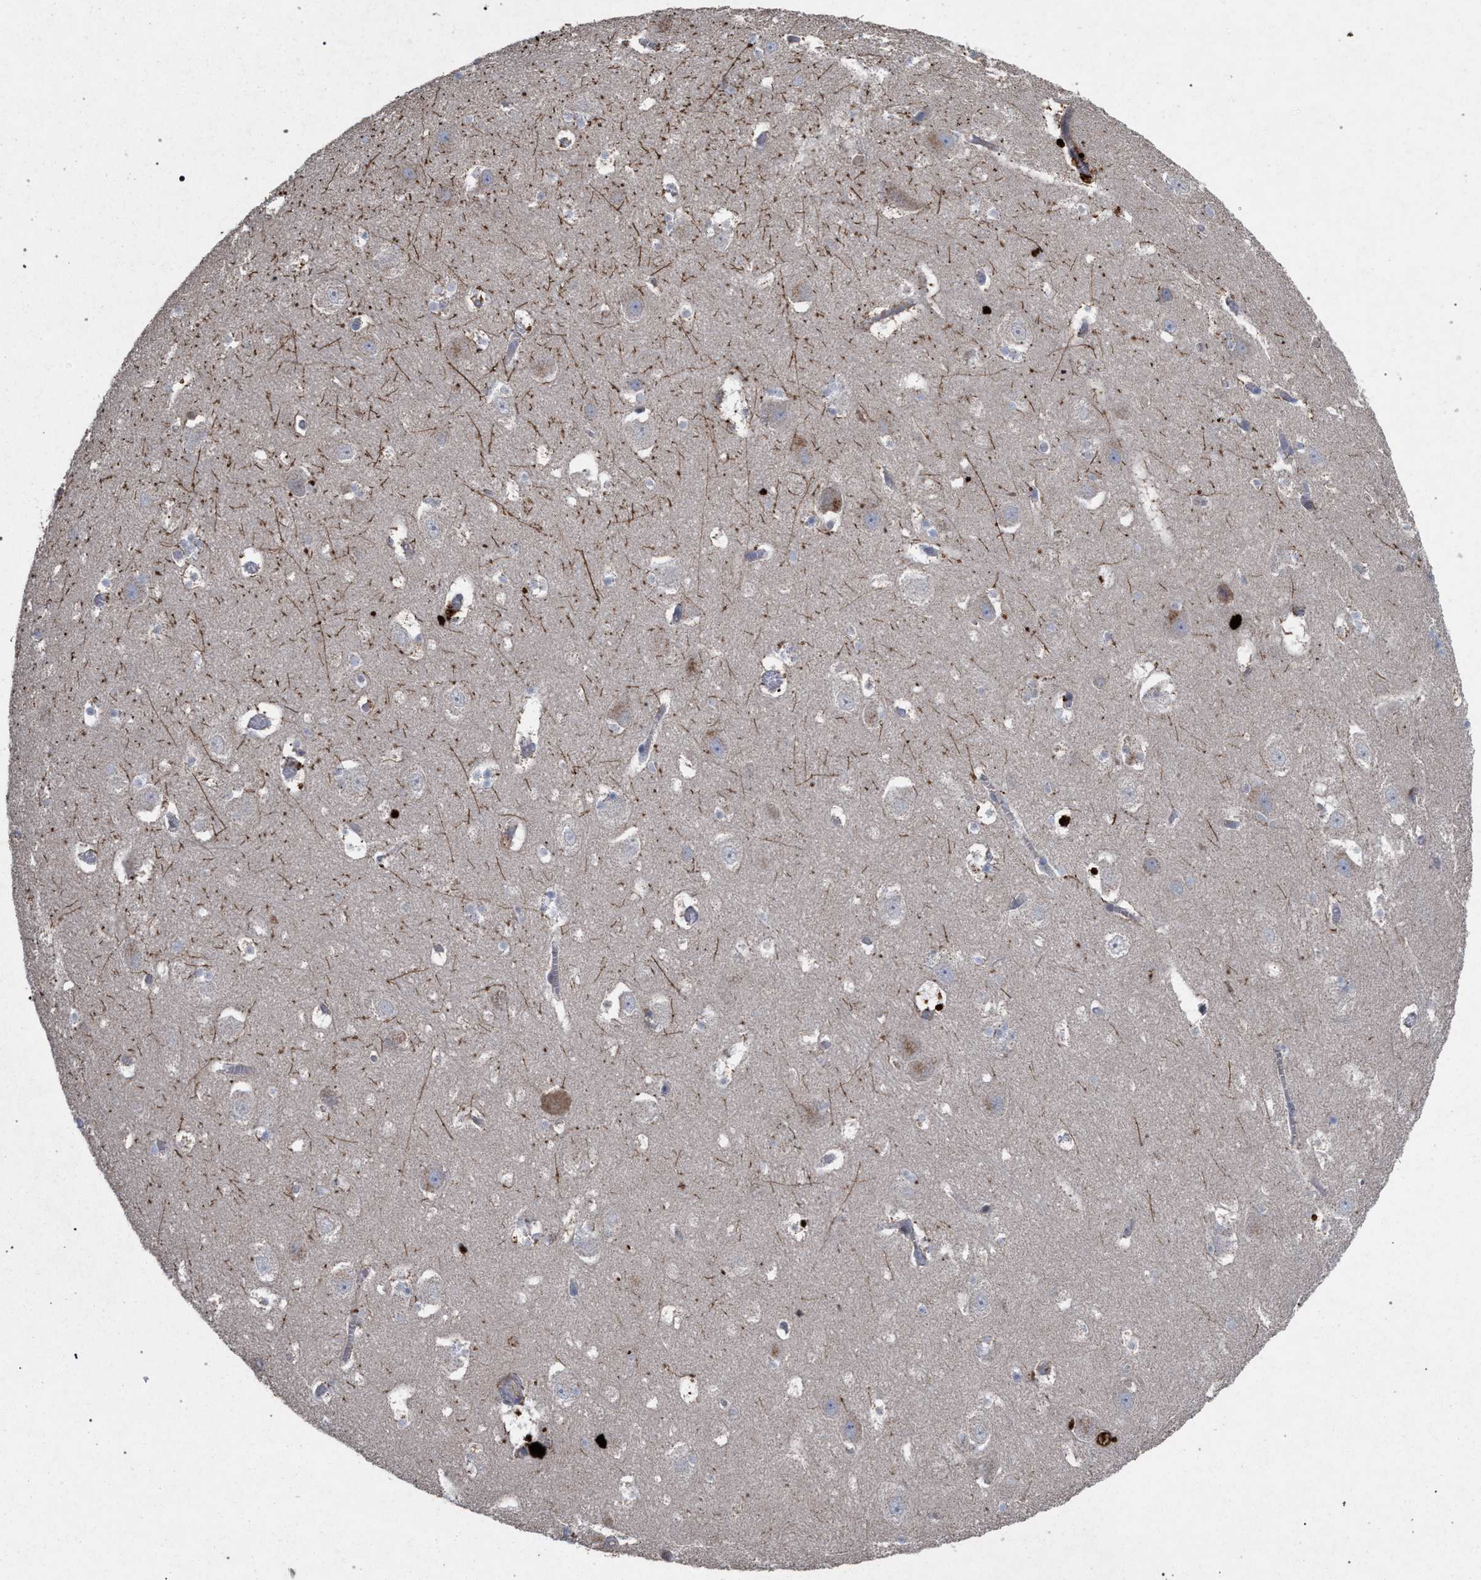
{"staining": {"intensity": "moderate", "quantity": "<25%", "location": "cytoplasmic/membranous"}, "tissue": "hippocampus", "cell_type": "Glial cells", "image_type": "normal", "snomed": [{"axis": "morphology", "description": "Normal tissue, NOS"}, {"axis": "topography", "description": "Hippocampus"}], "caption": "High-power microscopy captured an immunohistochemistry image of normal hippocampus, revealing moderate cytoplasmic/membranous expression in about <25% of glial cells.", "gene": "BCL2L12", "patient": {"sex": "male", "age": 45}}